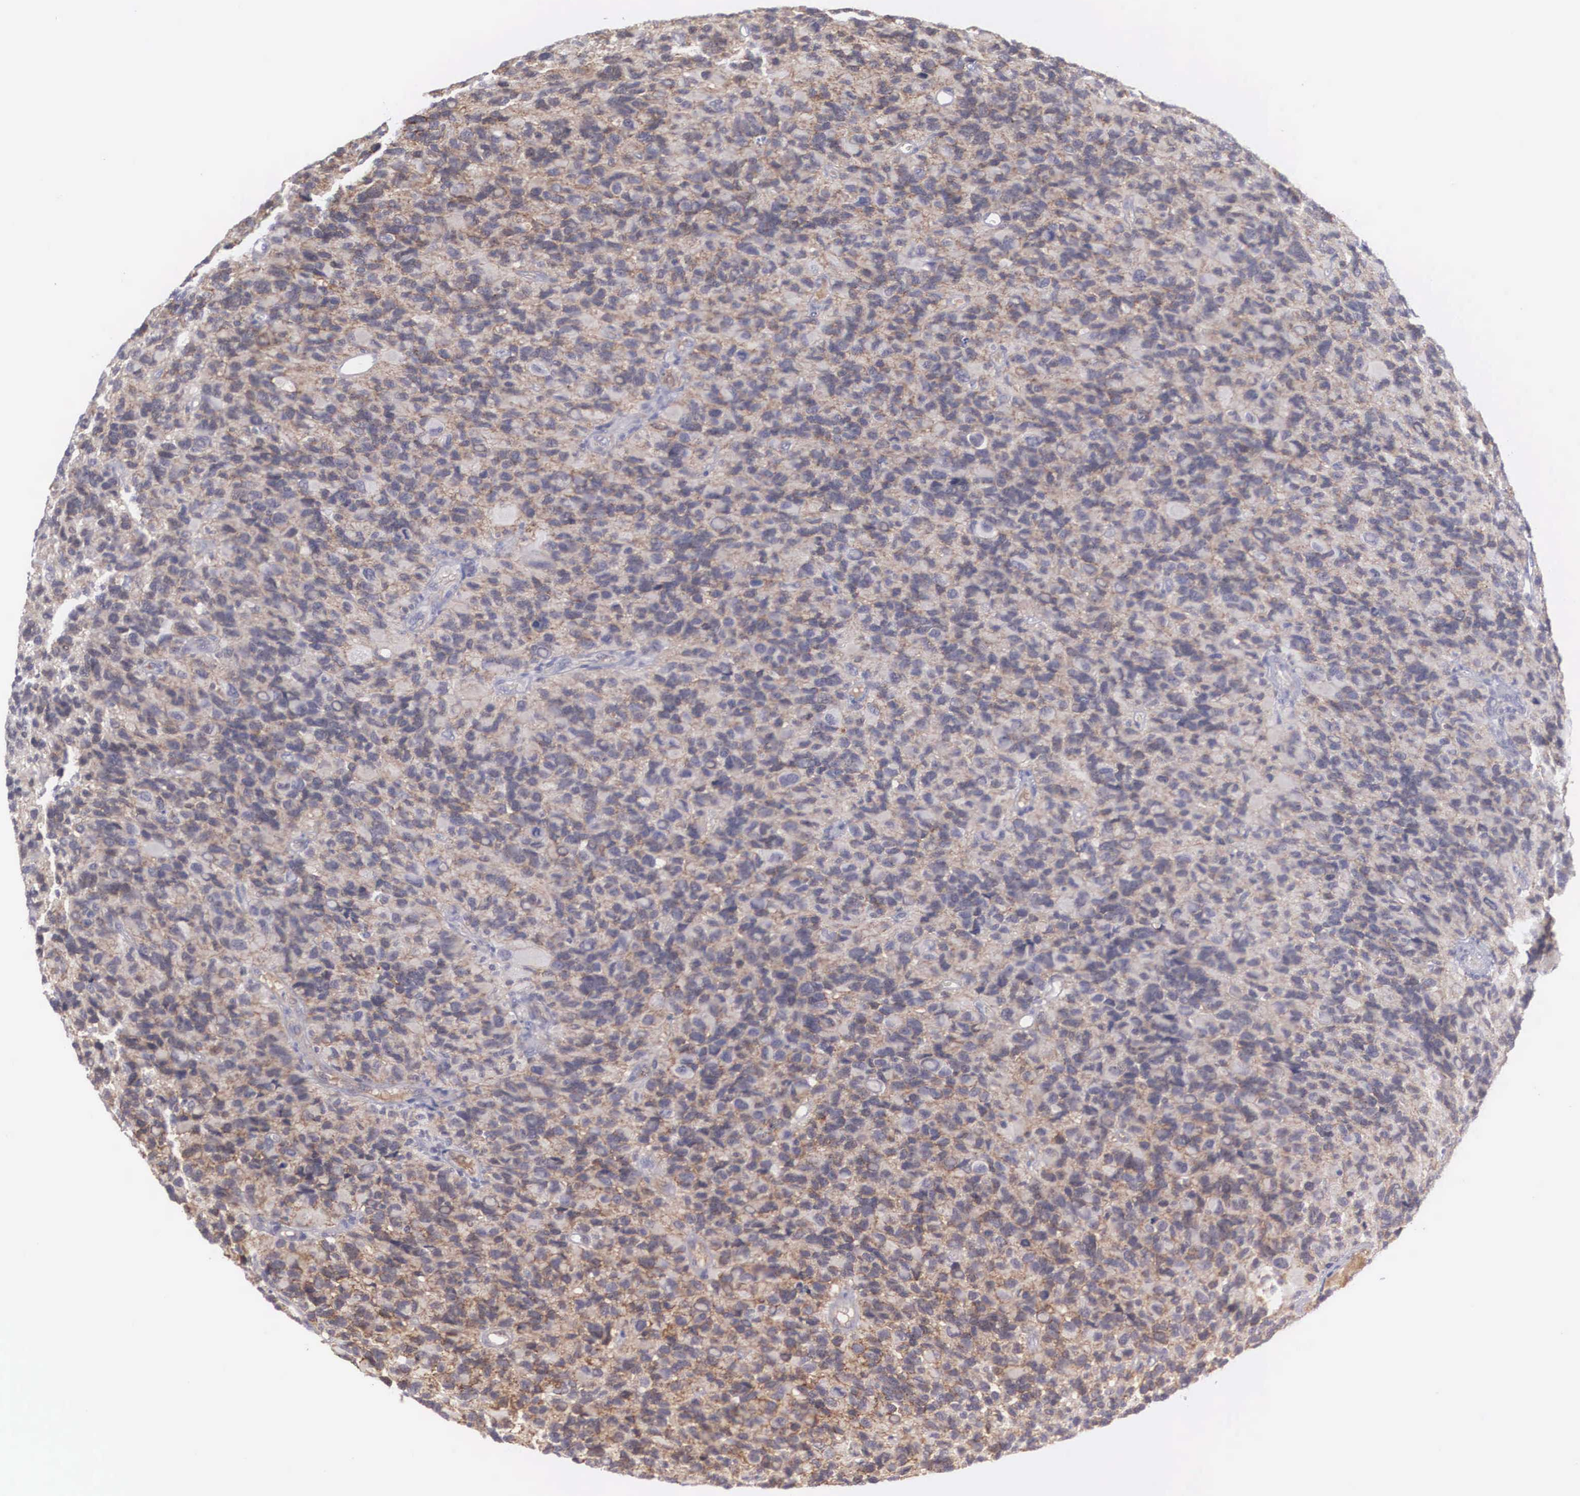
{"staining": {"intensity": "weak", "quantity": ">75%", "location": "cytoplasmic/membranous"}, "tissue": "glioma", "cell_type": "Tumor cells", "image_type": "cancer", "snomed": [{"axis": "morphology", "description": "Glioma, malignant, High grade"}, {"axis": "topography", "description": "Brain"}], "caption": "A brown stain highlights weak cytoplasmic/membranous expression of a protein in human malignant glioma (high-grade) tumor cells. (DAB = brown stain, brightfield microscopy at high magnification).", "gene": "RBPJ", "patient": {"sex": "male", "age": 77}}